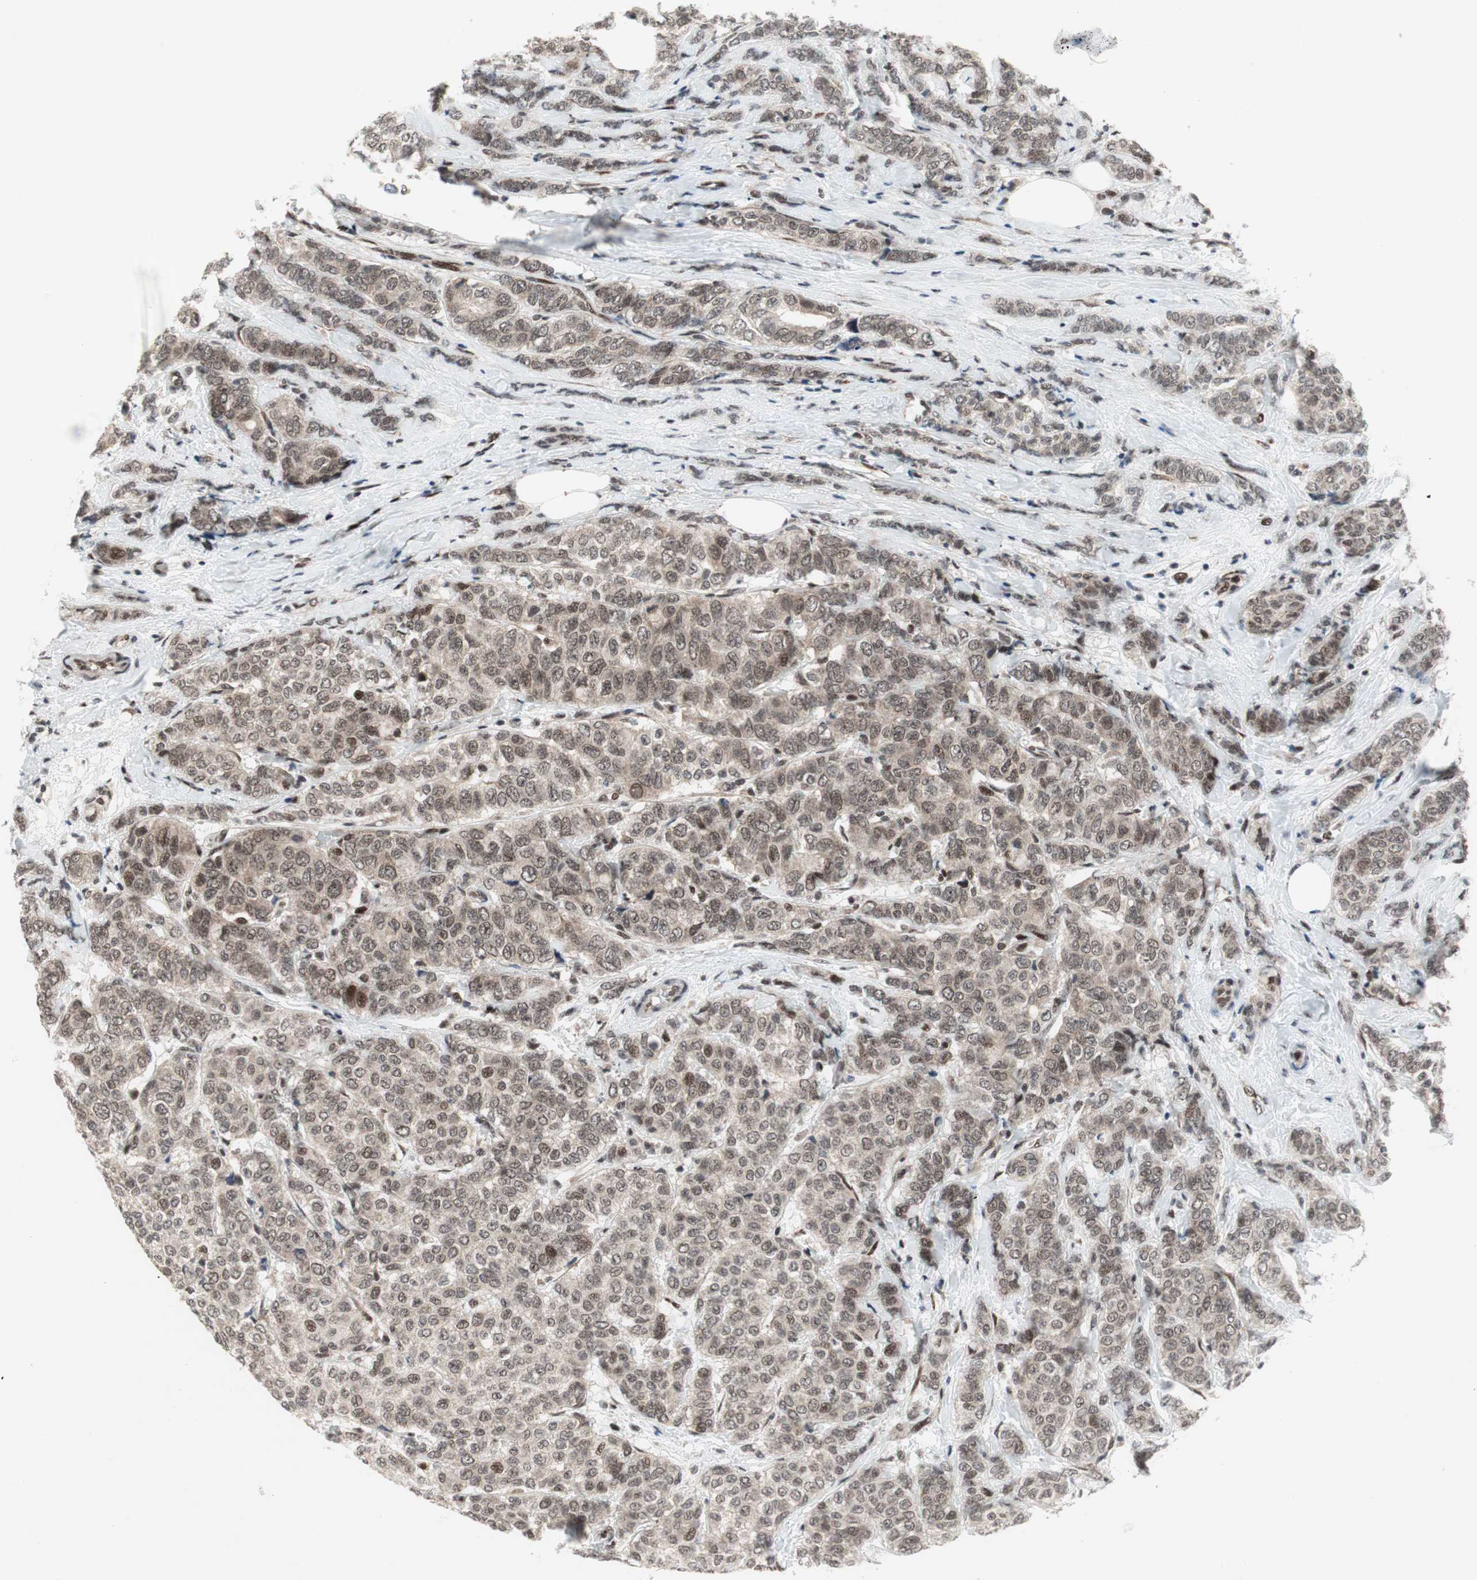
{"staining": {"intensity": "moderate", "quantity": ">75%", "location": "nuclear"}, "tissue": "breast cancer", "cell_type": "Tumor cells", "image_type": "cancer", "snomed": [{"axis": "morphology", "description": "Lobular carcinoma"}, {"axis": "topography", "description": "Breast"}], "caption": "Human breast cancer (lobular carcinoma) stained for a protein (brown) demonstrates moderate nuclear positive staining in approximately >75% of tumor cells.", "gene": "TCF12", "patient": {"sex": "female", "age": 60}}